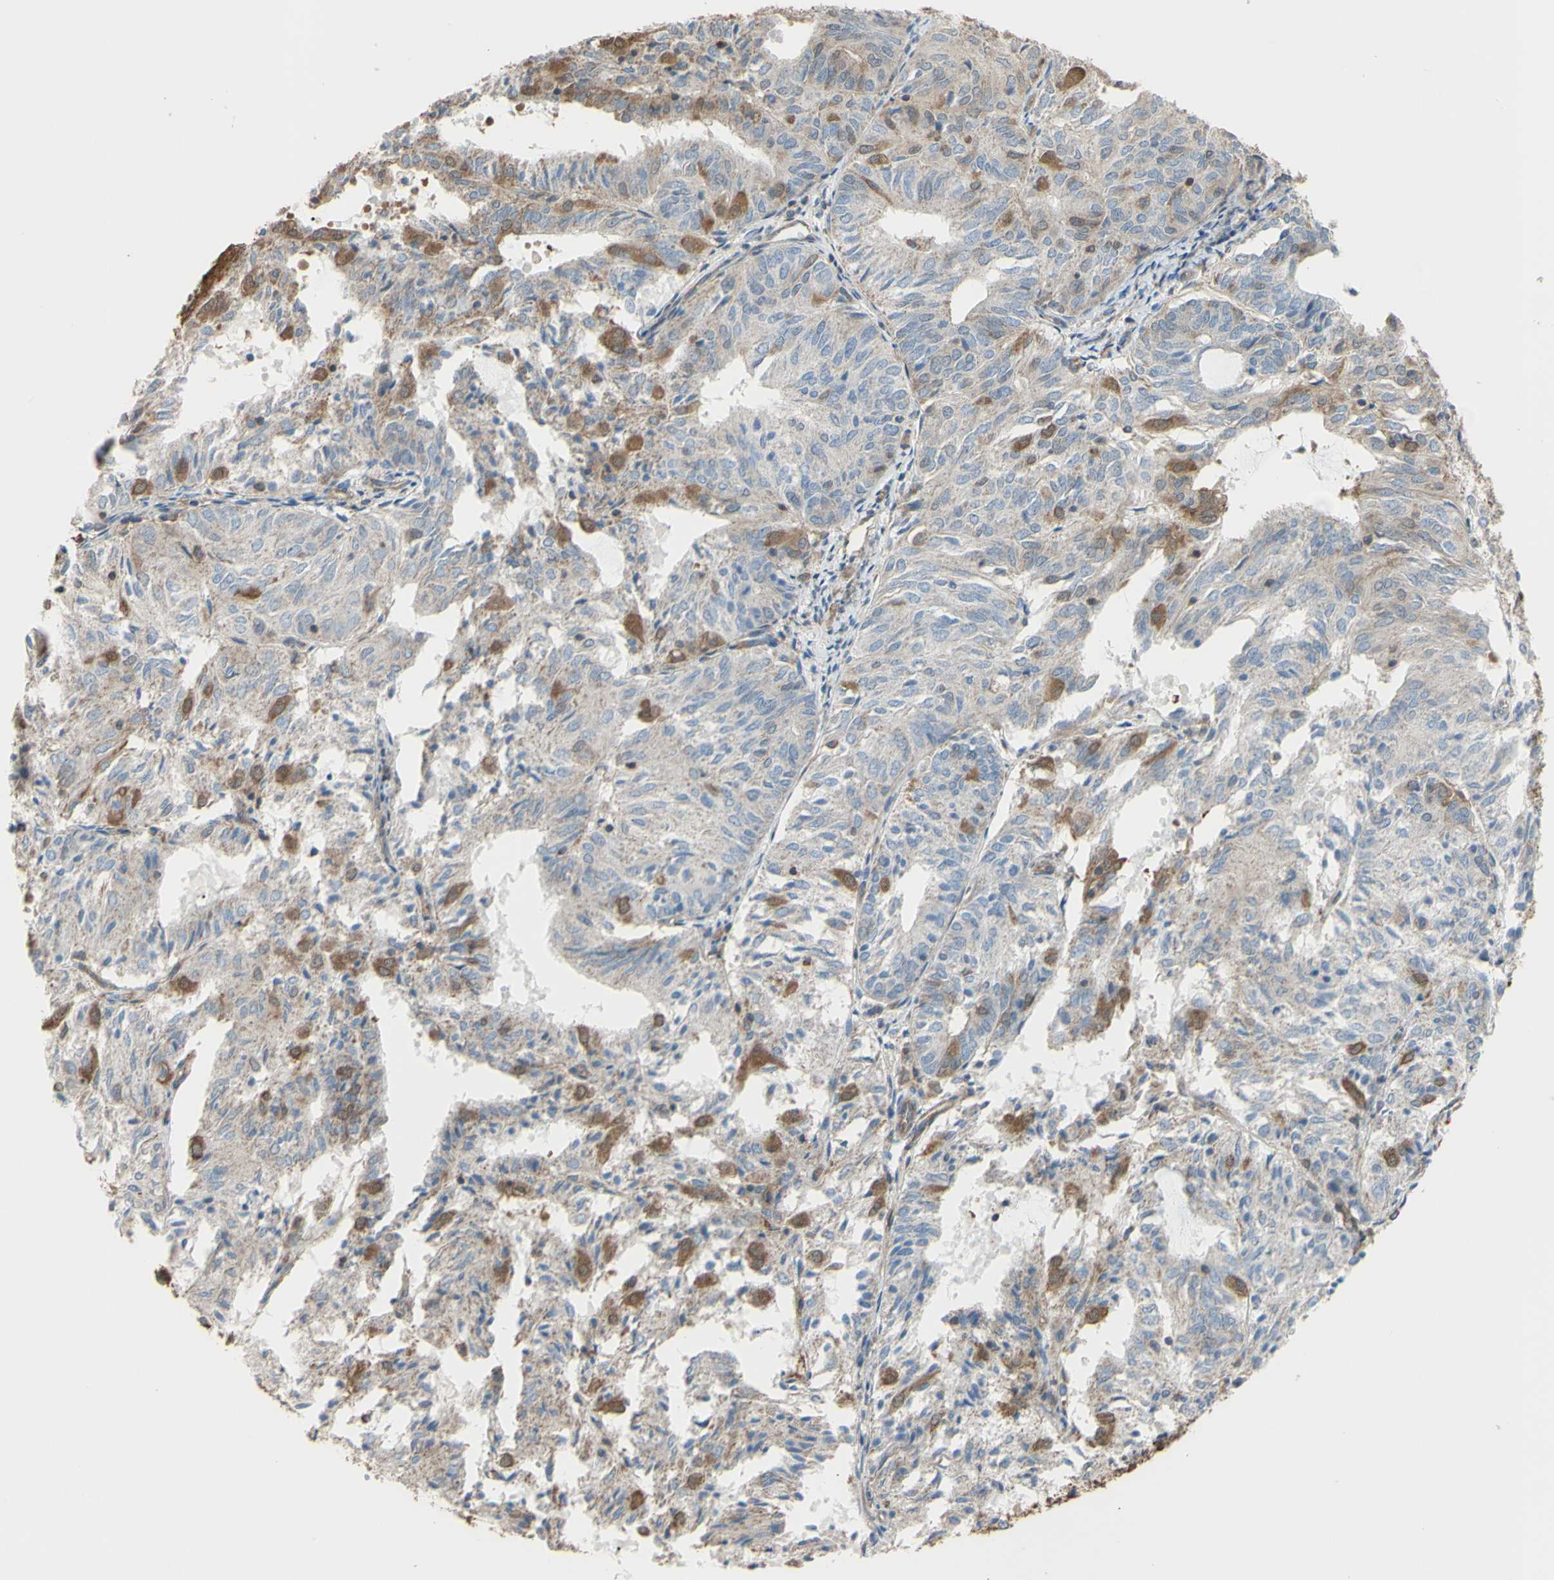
{"staining": {"intensity": "moderate", "quantity": "<25%", "location": "cytoplasmic/membranous"}, "tissue": "endometrial cancer", "cell_type": "Tumor cells", "image_type": "cancer", "snomed": [{"axis": "morphology", "description": "Adenocarcinoma, NOS"}, {"axis": "topography", "description": "Uterus"}], "caption": "Immunohistochemistry photomicrograph of adenocarcinoma (endometrial) stained for a protein (brown), which shows low levels of moderate cytoplasmic/membranous positivity in about <25% of tumor cells.", "gene": "CTTN", "patient": {"sex": "female", "age": 60}}